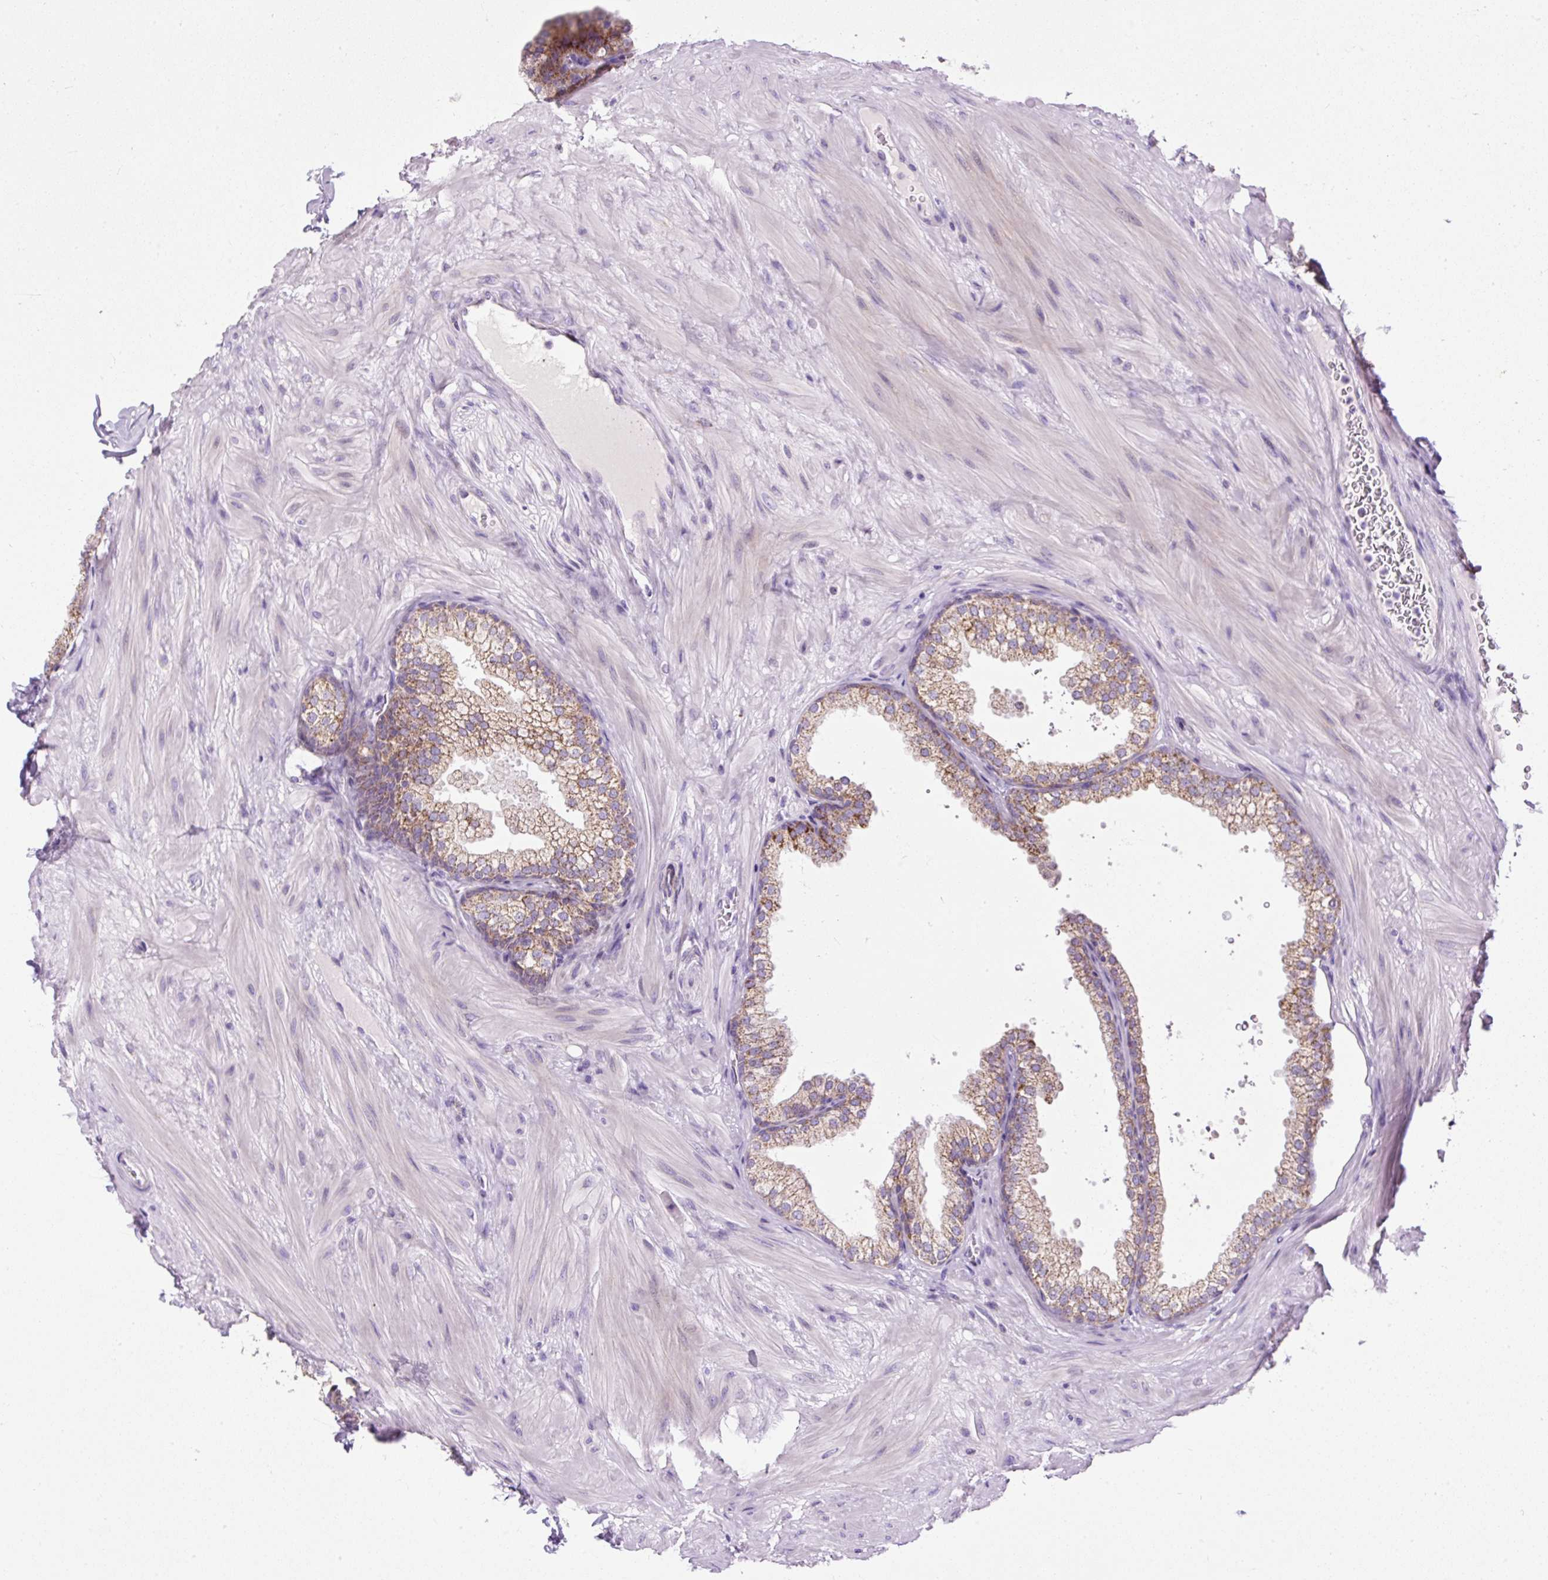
{"staining": {"intensity": "moderate", "quantity": ">75%", "location": "cytoplasmic/membranous"}, "tissue": "prostate", "cell_type": "Glandular cells", "image_type": "normal", "snomed": [{"axis": "morphology", "description": "Normal tissue, NOS"}, {"axis": "topography", "description": "Prostate"}], "caption": "Protein expression analysis of unremarkable prostate displays moderate cytoplasmic/membranous positivity in approximately >75% of glandular cells. The protein is shown in brown color, while the nuclei are stained blue.", "gene": "FMC1", "patient": {"sex": "male", "age": 37}}